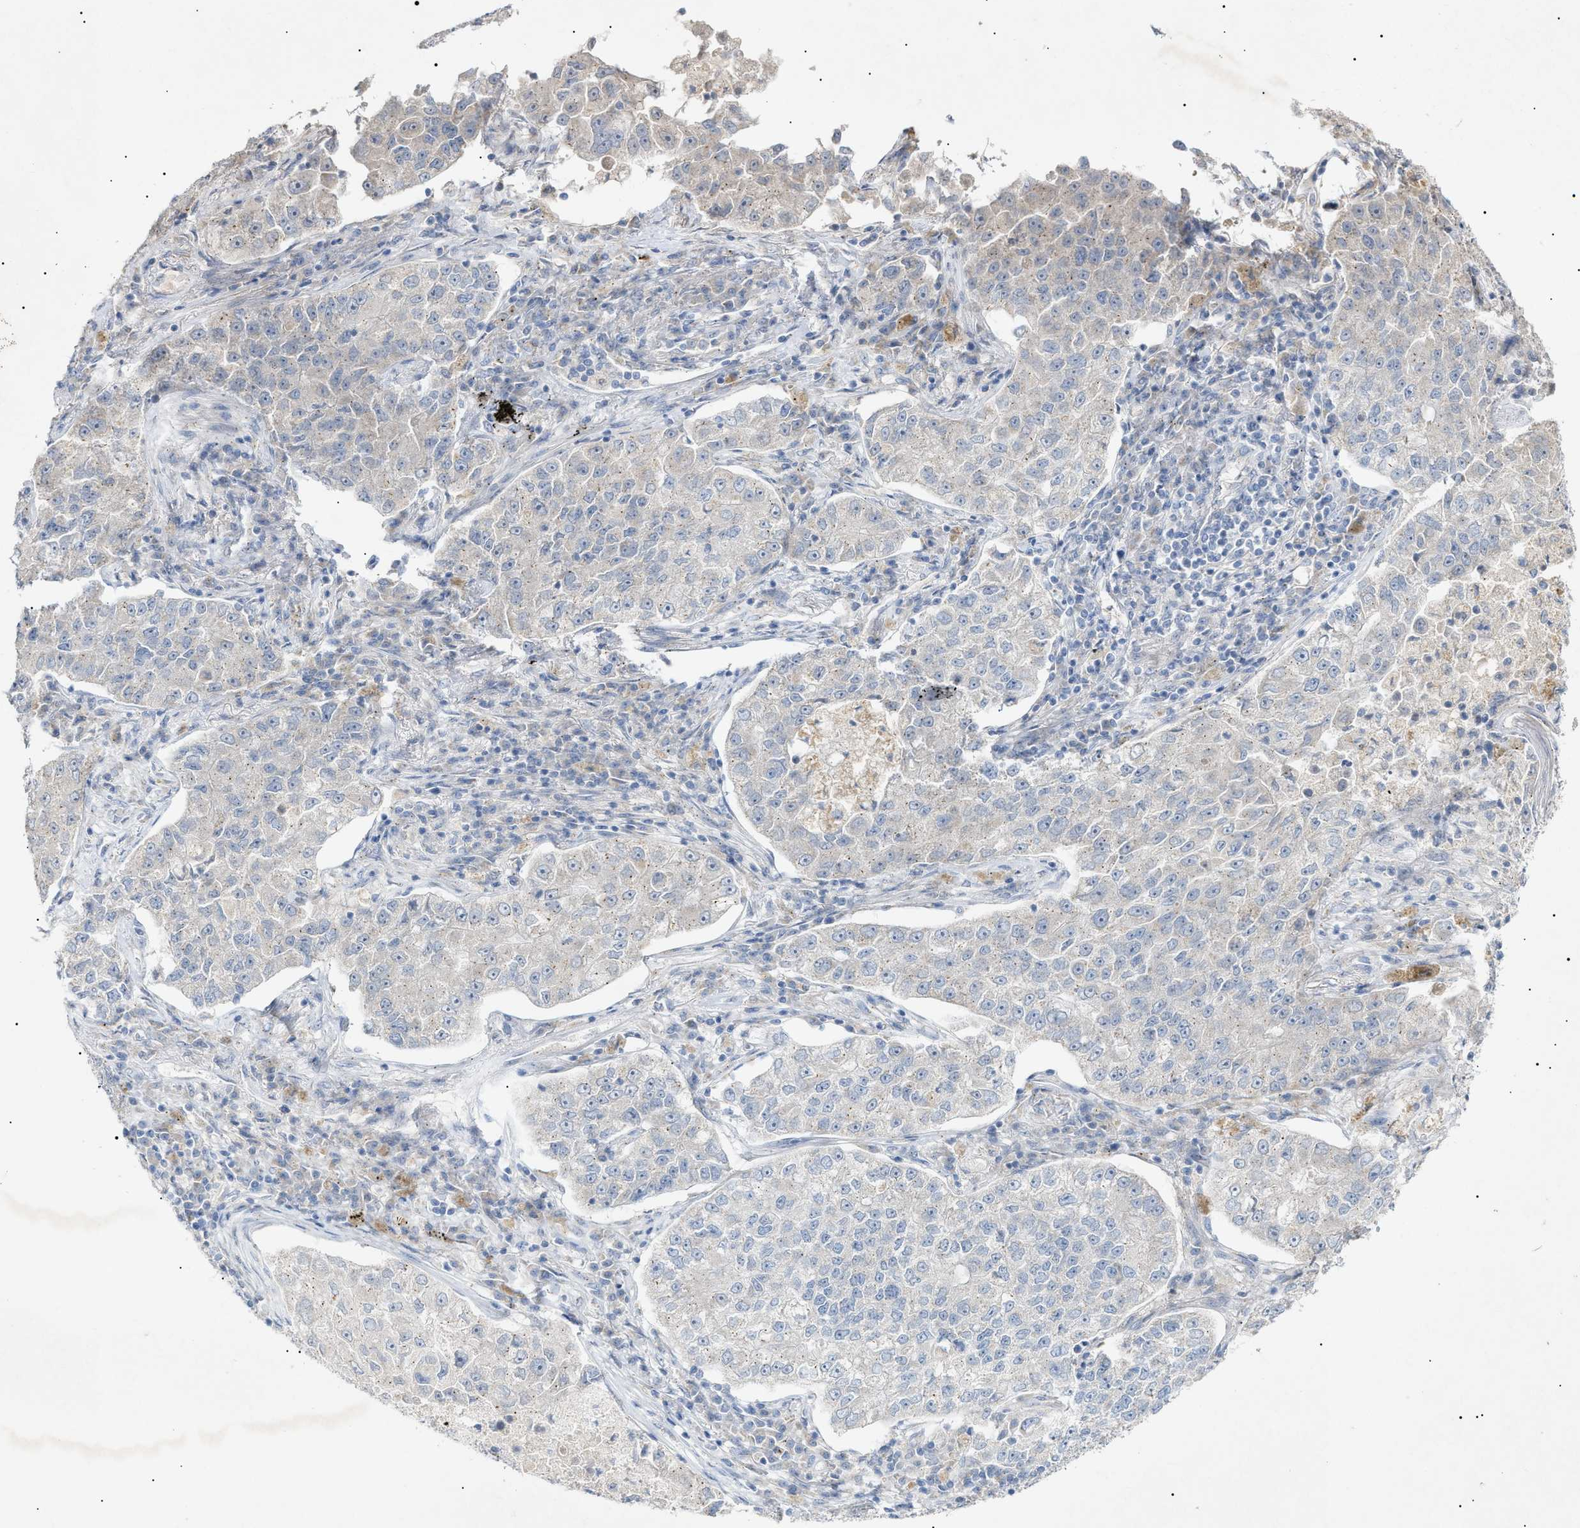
{"staining": {"intensity": "negative", "quantity": "none", "location": "none"}, "tissue": "lung cancer", "cell_type": "Tumor cells", "image_type": "cancer", "snomed": [{"axis": "morphology", "description": "Adenocarcinoma, NOS"}, {"axis": "topography", "description": "Lung"}], "caption": "IHC of lung cancer (adenocarcinoma) displays no expression in tumor cells.", "gene": "SLC25A31", "patient": {"sex": "male", "age": 49}}